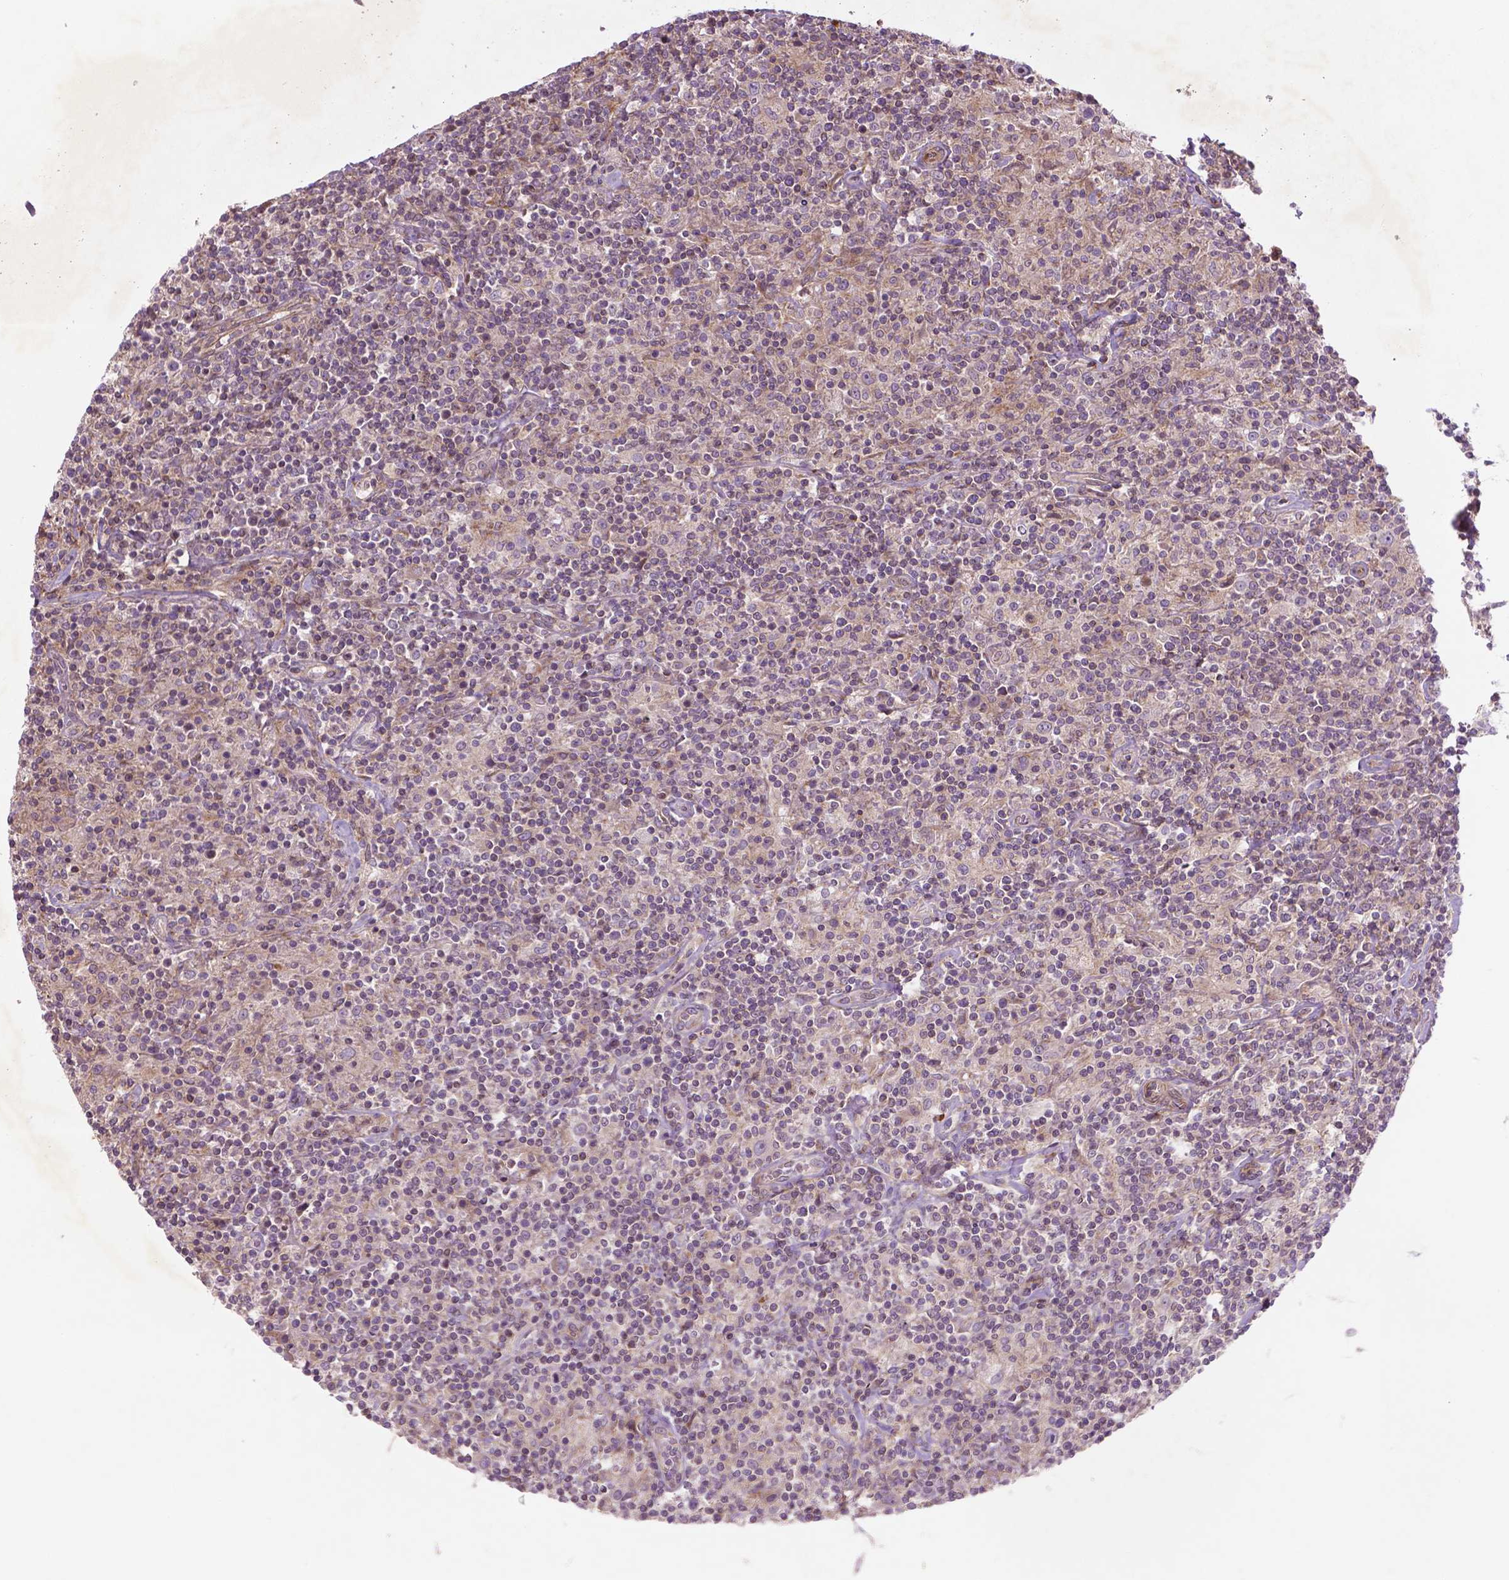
{"staining": {"intensity": "negative", "quantity": "none", "location": "none"}, "tissue": "lymphoma", "cell_type": "Tumor cells", "image_type": "cancer", "snomed": [{"axis": "morphology", "description": "Hodgkin's disease, NOS"}, {"axis": "topography", "description": "Lymph node"}], "caption": "This is an immunohistochemistry (IHC) micrograph of Hodgkin's disease. There is no staining in tumor cells.", "gene": "TCHP", "patient": {"sex": "male", "age": 70}}